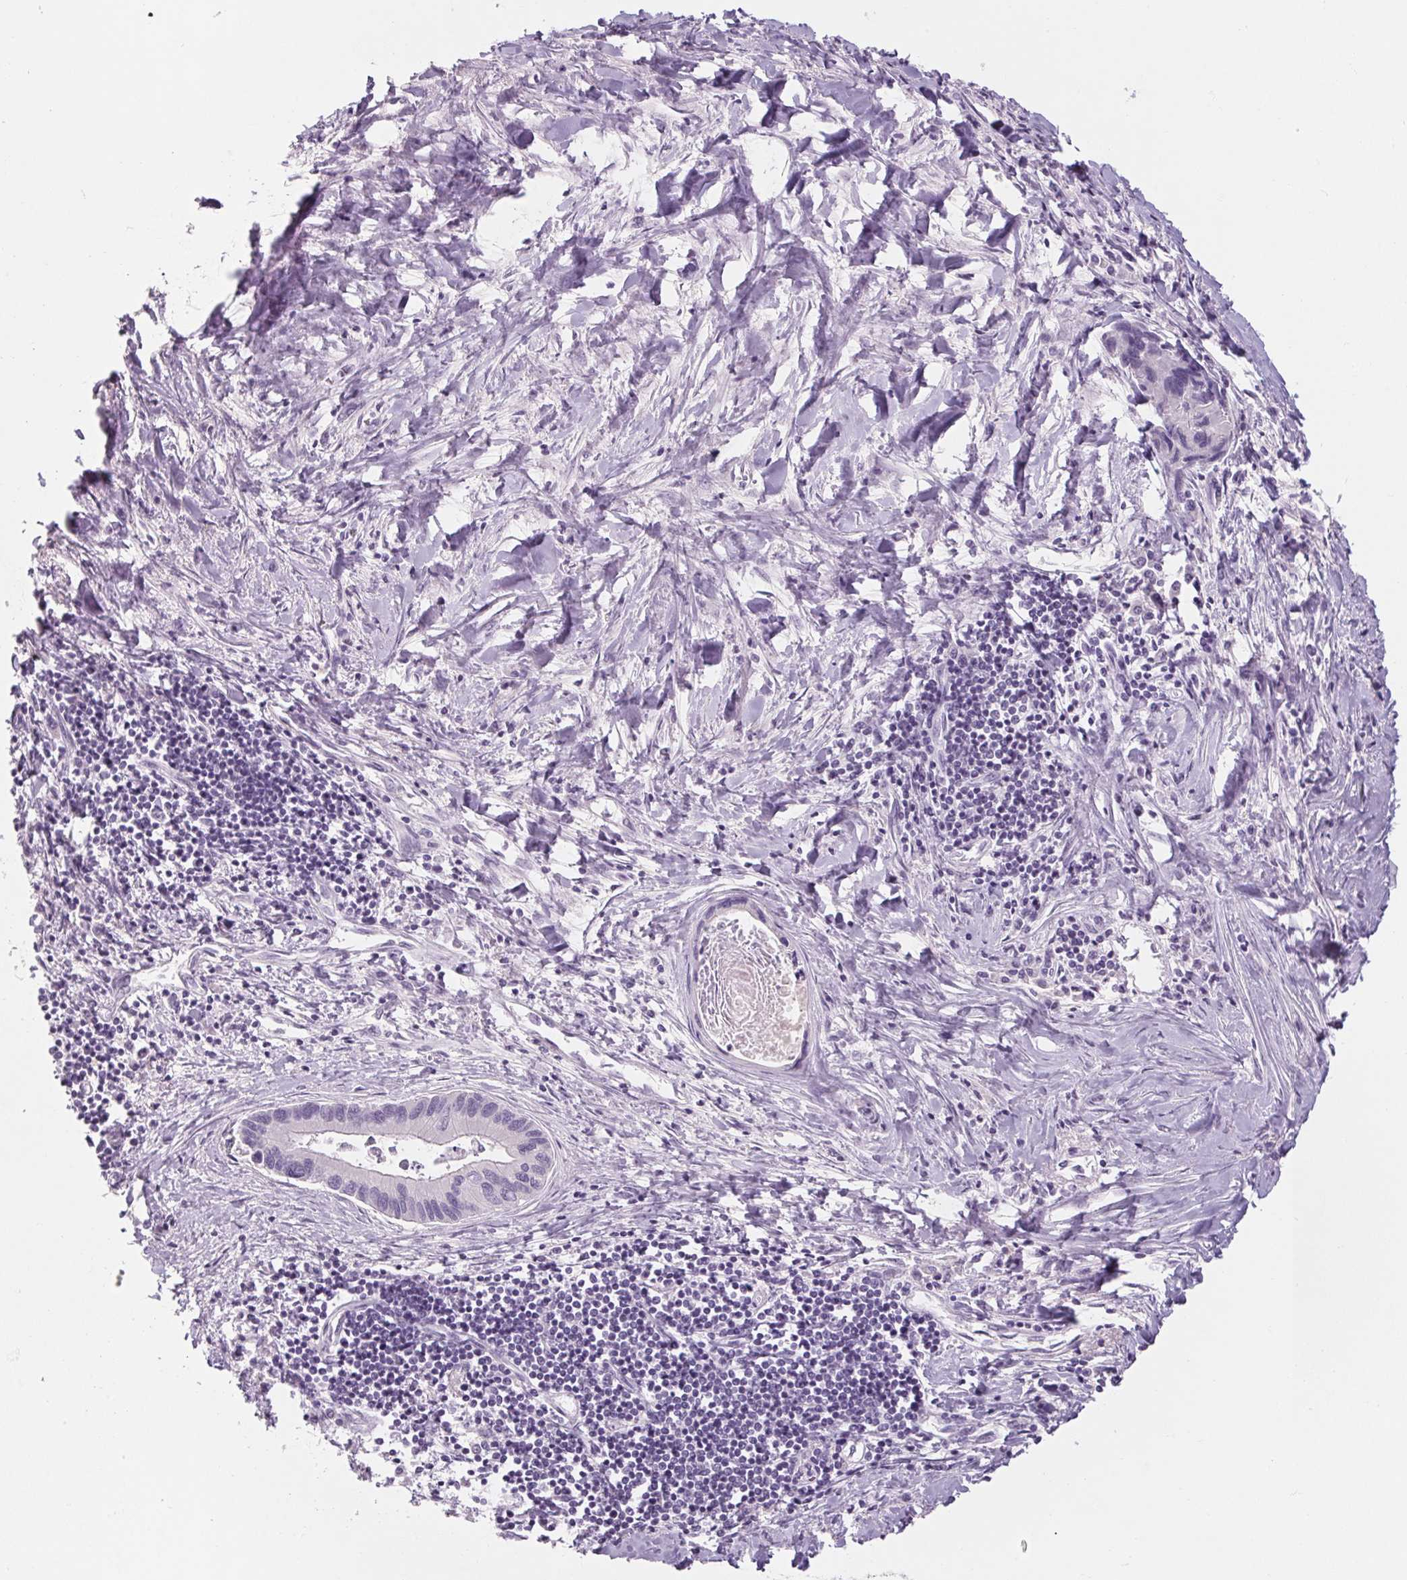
{"staining": {"intensity": "negative", "quantity": "none", "location": "none"}, "tissue": "liver cancer", "cell_type": "Tumor cells", "image_type": "cancer", "snomed": [{"axis": "morphology", "description": "Cholangiocarcinoma"}, {"axis": "topography", "description": "Liver"}], "caption": "IHC micrograph of neoplastic tissue: human liver cancer stained with DAB (3,3'-diaminobenzidine) reveals no significant protein staining in tumor cells.", "gene": "RPTN", "patient": {"sex": "male", "age": 66}}